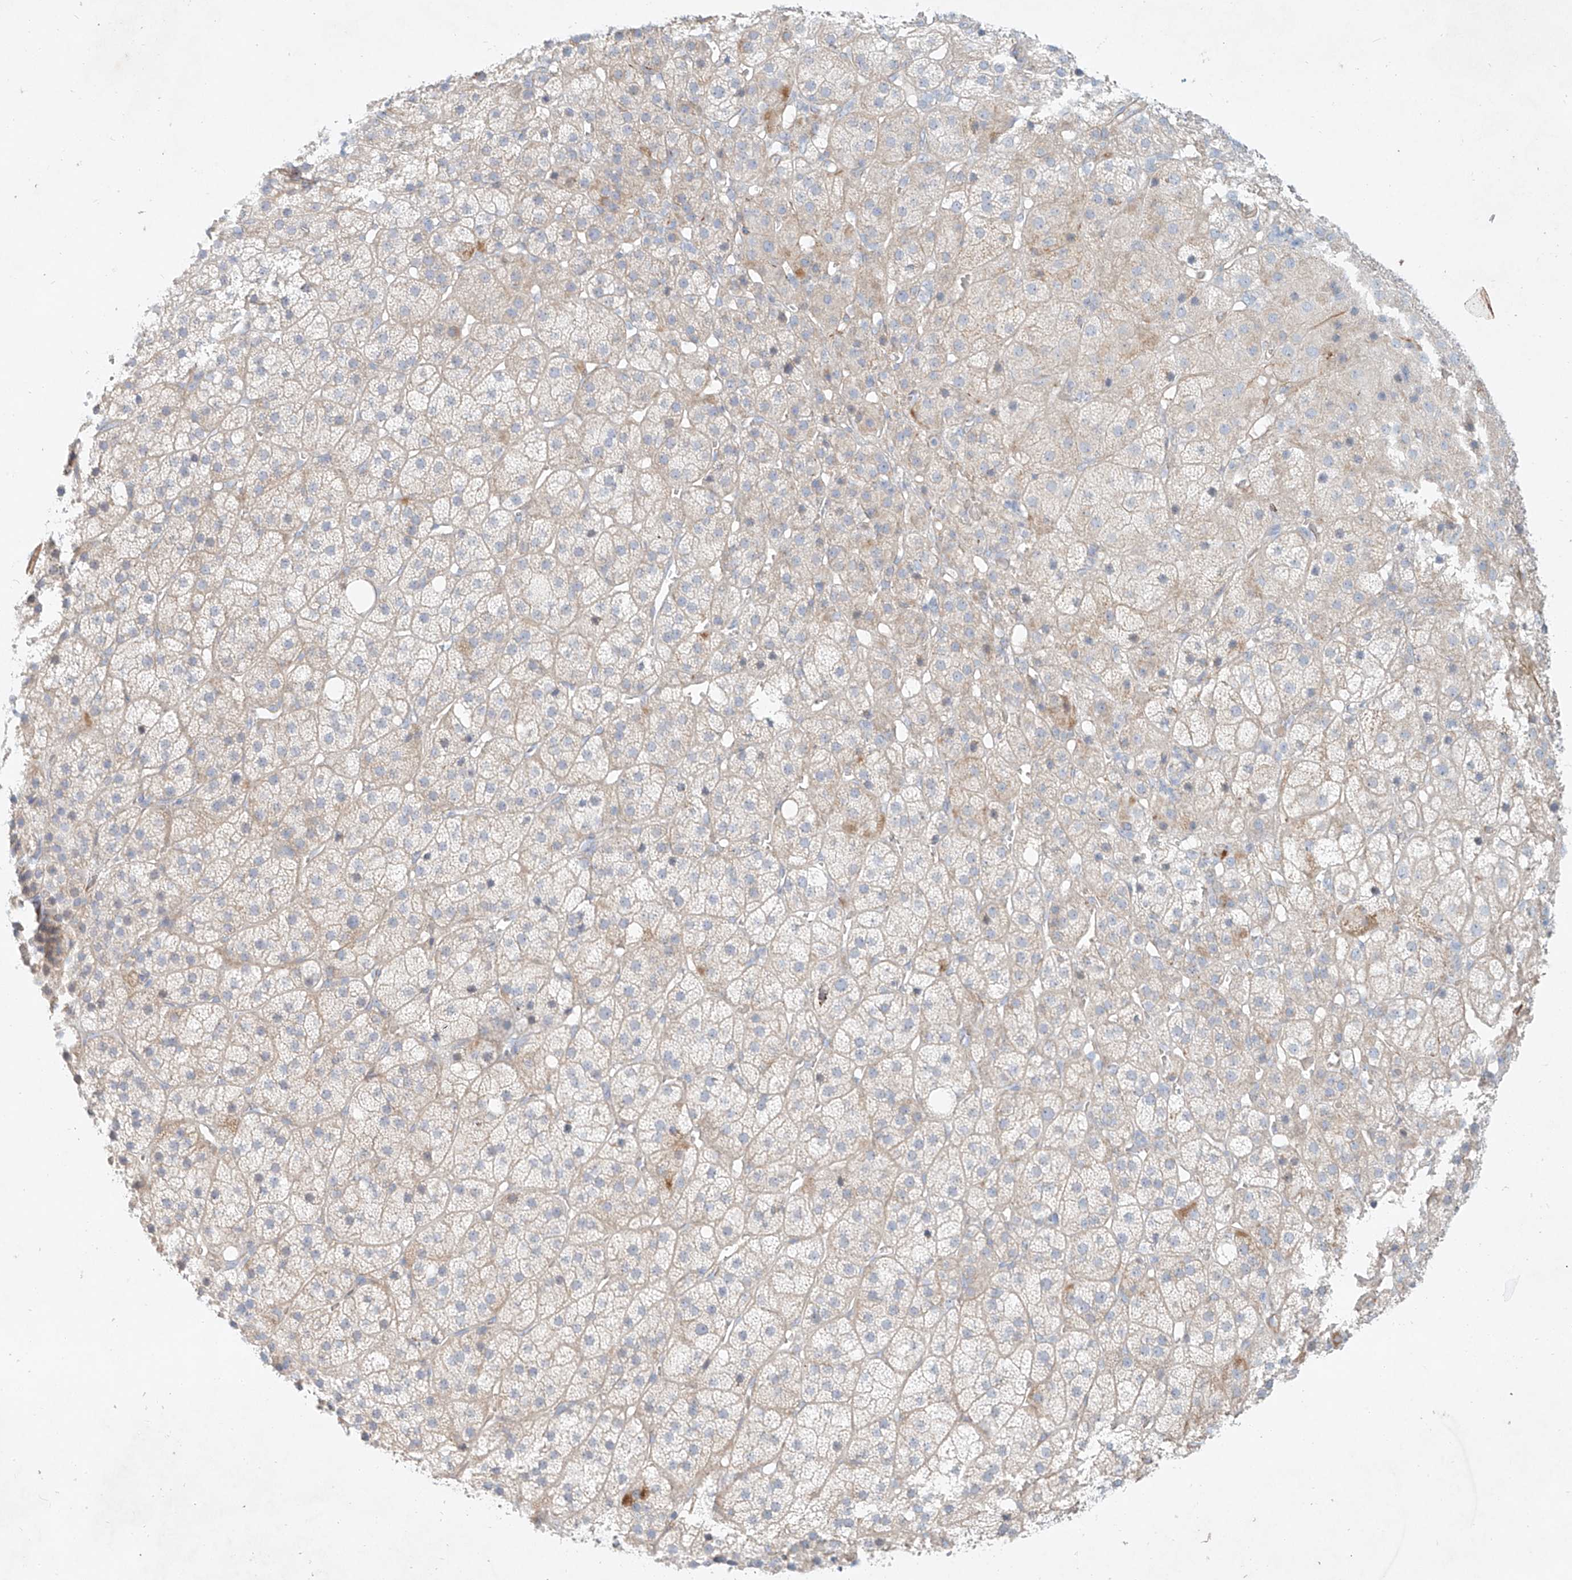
{"staining": {"intensity": "weak", "quantity": "<25%", "location": "cytoplasmic/membranous"}, "tissue": "adrenal gland", "cell_type": "Glandular cells", "image_type": "normal", "snomed": [{"axis": "morphology", "description": "Normal tissue, NOS"}, {"axis": "topography", "description": "Adrenal gland"}], "caption": "Protein analysis of benign adrenal gland reveals no significant staining in glandular cells.", "gene": "AJM1", "patient": {"sex": "female", "age": 57}}